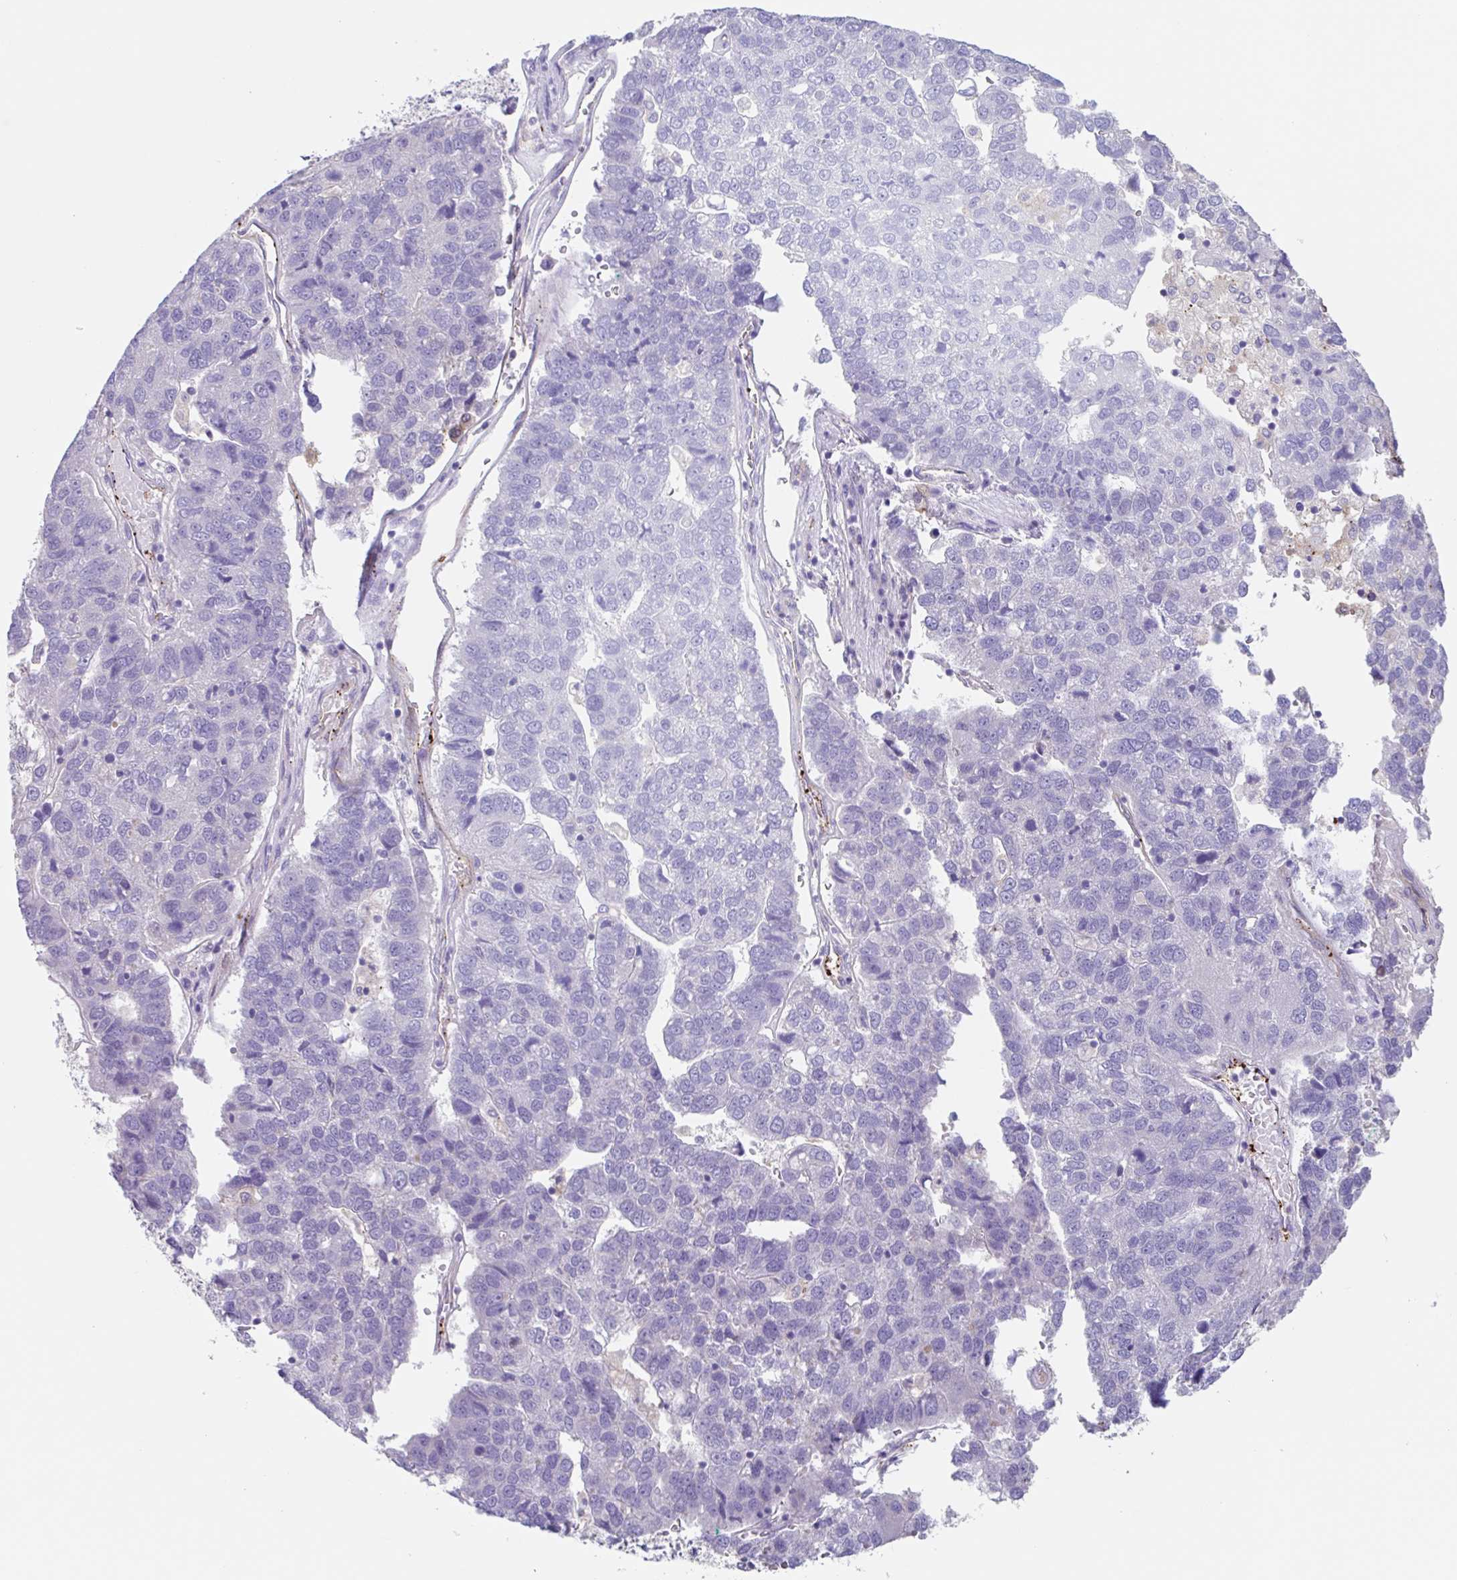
{"staining": {"intensity": "negative", "quantity": "none", "location": "none"}, "tissue": "pancreatic cancer", "cell_type": "Tumor cells", "image_type": "cancer", "snomed": [{"axis": "morphology", "description": "Adenocarcinoma, NOS"}, {"axis": "topography", "description": "Pancreas"}], "caption": "A histopathology image of human adenocarcinoma (pancreatic) is negative for staining in tumor cells.", "gene": "EHD4", "patient": {"sex": "female", "age": 61}}